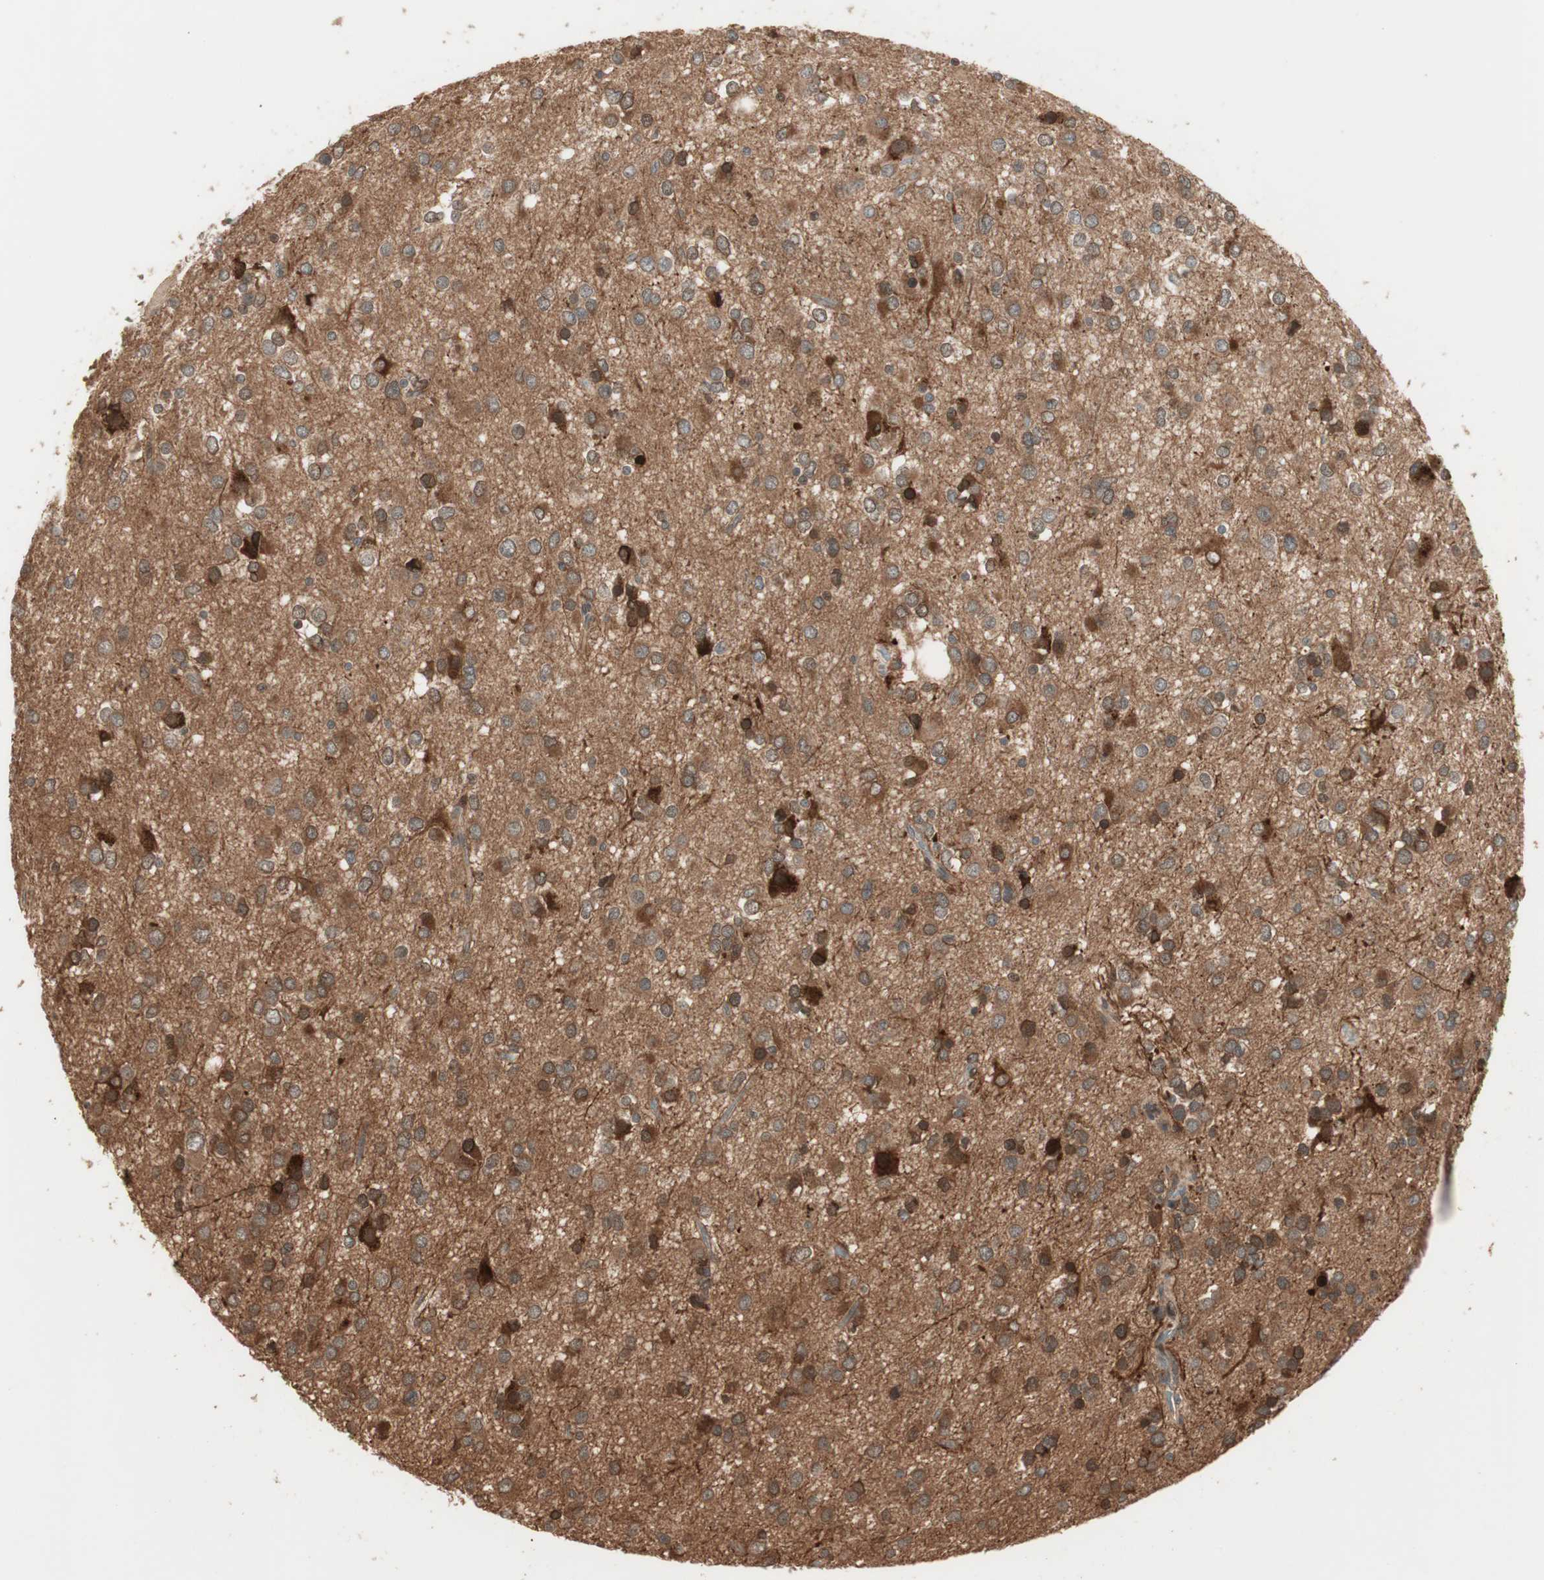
{"staining": {"intensity": "strong", "quantity": ">75%", "location": "cytoplasmic/membranous"}, "tissue": "glioma", "cell_type": "Tumor cells", "image_type": "cancer", "snomed": [{"axis": "morphology", "description": "Glioma, malignant, Low grade"}, {"axis": "topography", "description": "Brain"}], "caption": "Immunohistochemical staining of glioma displays strong cytoplasmic/membranous protein positivity in approximately >75% of tumor cells.", "gene": "CNOT4", "patient": {"sex": "male", "age": 42}}